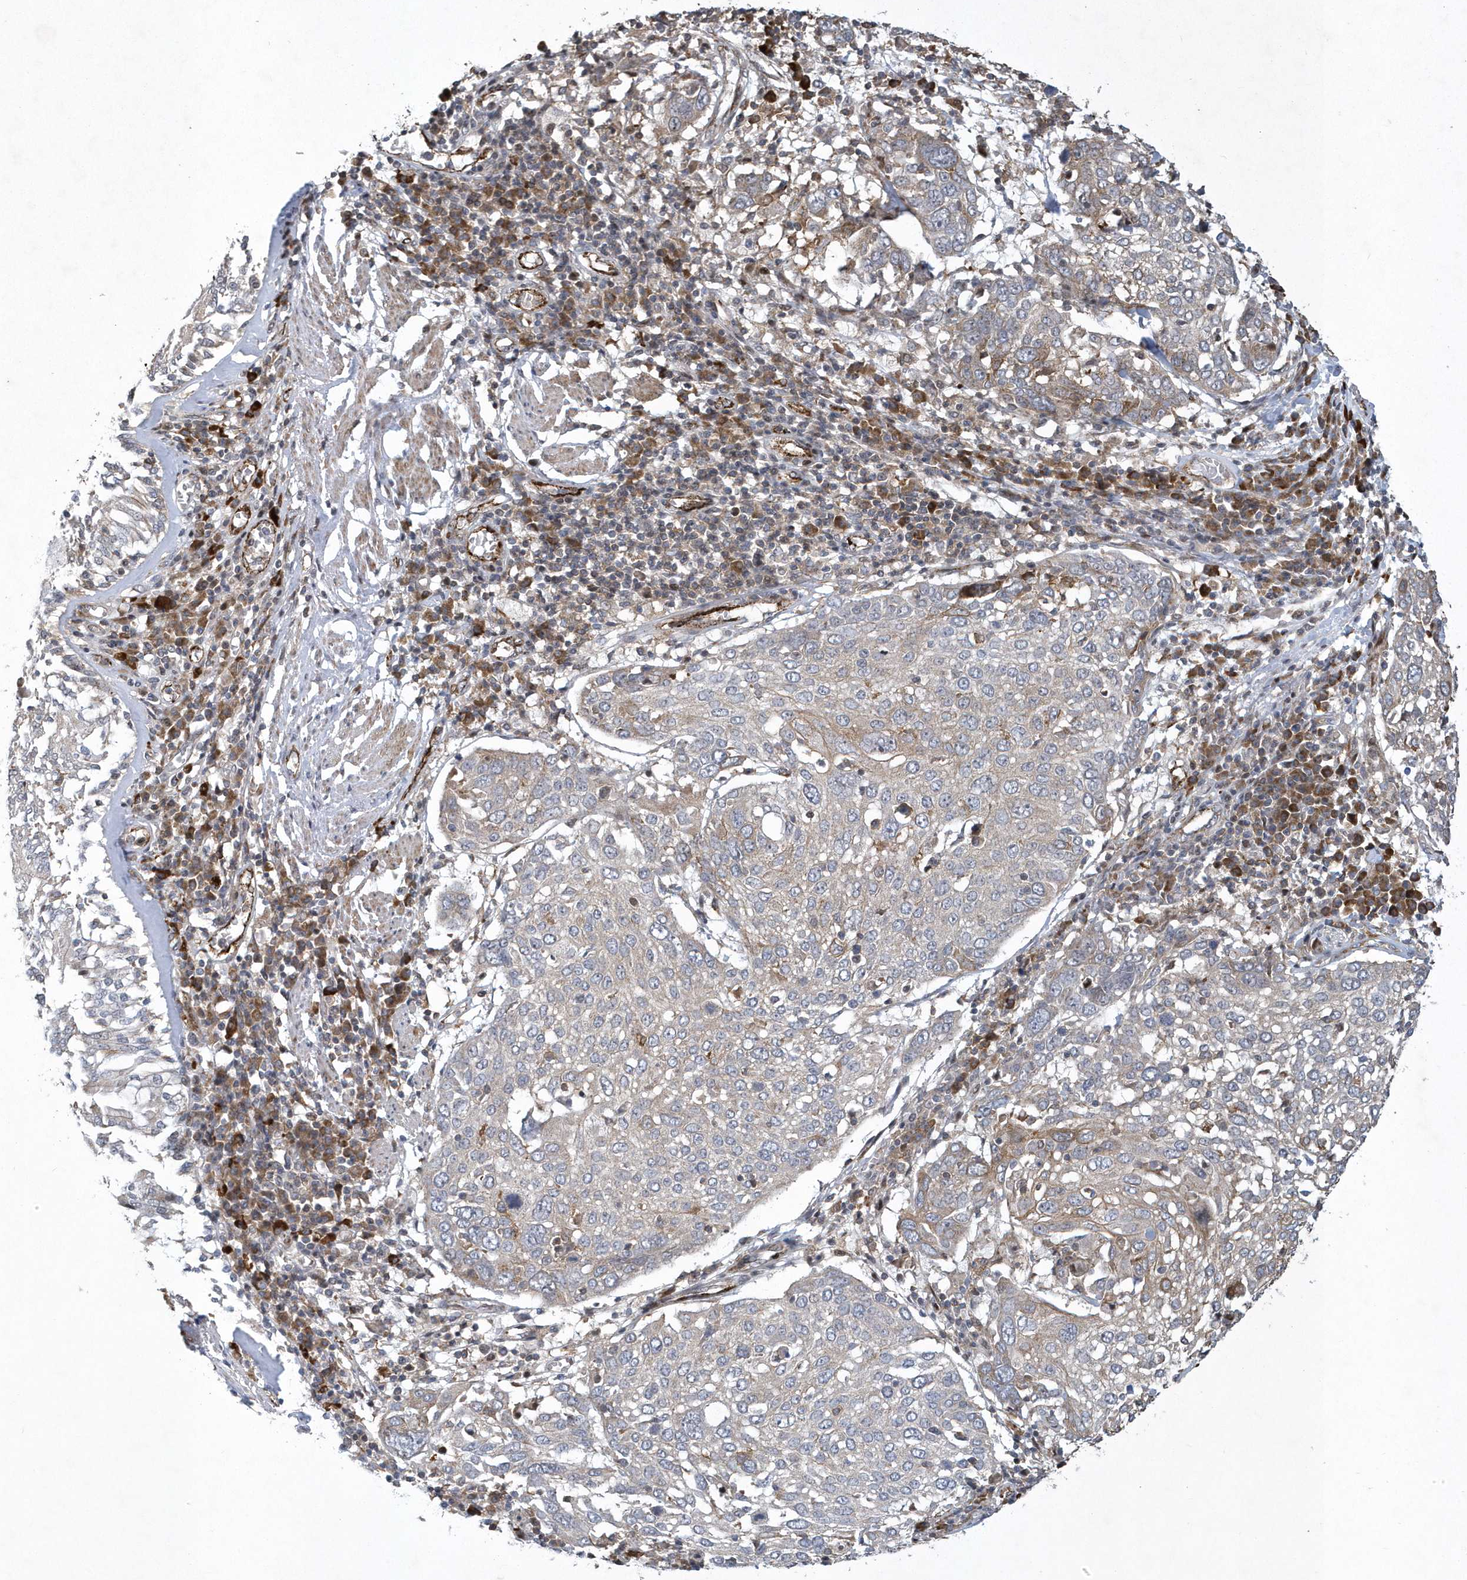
{"staining": {"intensity": "weak", "quantity": "25%-75%", "location": "cytoplasmic/membranous"}, "tissue": "lung cancer", "cell_type": "Tumor cells", "image_type": "cancer", "snomed": [{"axis": "morphology", "description": "Squamous cell carcinoma, NOS"}, {"axis": "topography", "description": "Lung"}], "caption": "Immunohistochemical staining of squamous cell carcinoma (lung) reveals weak cytoplasmic/membranous protein positivity in about 25%-75% of tumor cells. The staining was performed using DAB, with brown indicating positive protein expression. Nuclei are stained blue with hematoxylin.", "gene": "N4BP2", "patient": {"sex": "male", "age": 65}}